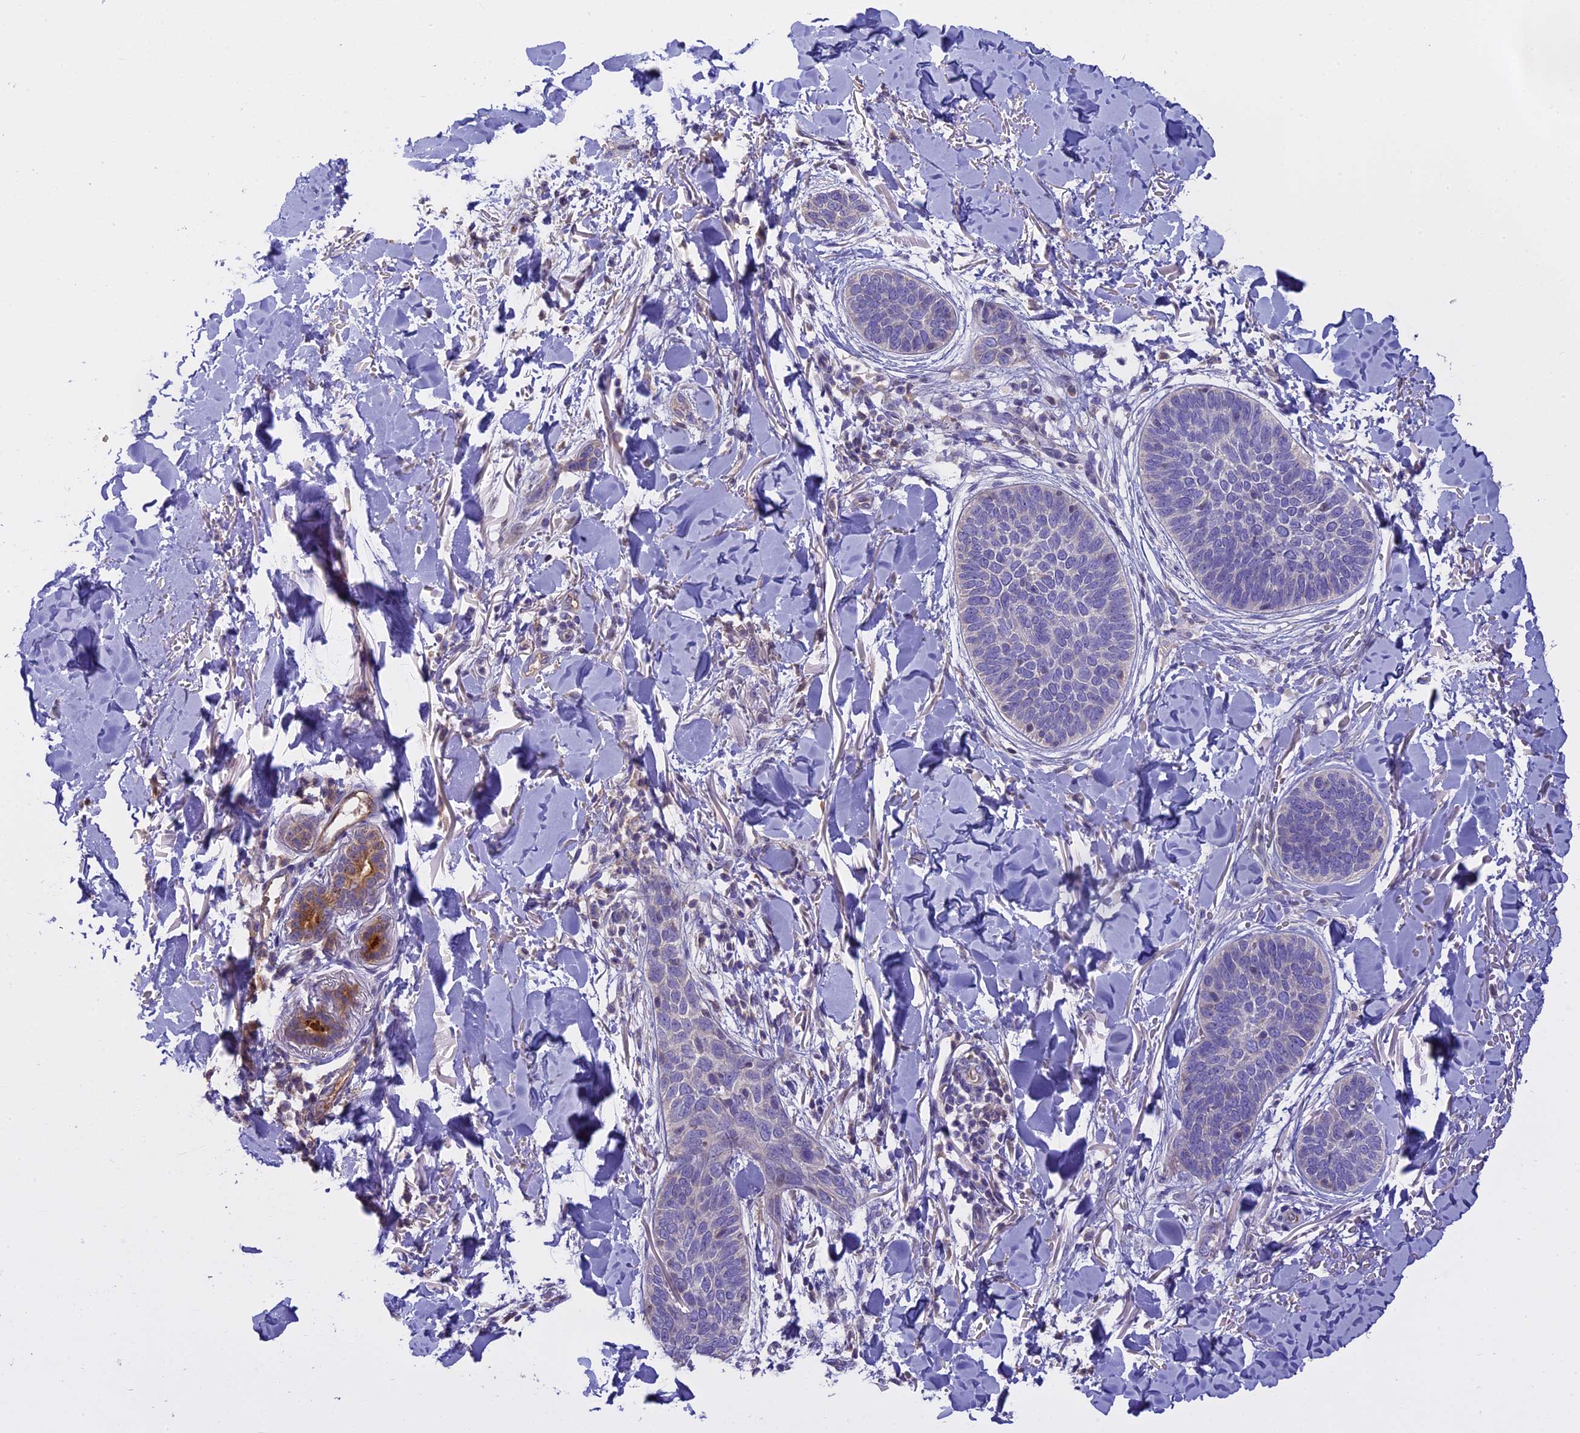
{"staining": {"intensity": "negative", "quantity": "none", "location": "none"}, "tissue": "skin cancer", "cell_type": "Tumor cells", "image_type": "cancer", "snomed": [{"axis": "morphology", "description": "Basal cell carcinoma"}, {"axis": "topography", "description": "Skin"}], "caption": "This is a image of immunohistochemistry (IHC) staining of skin cancer (basal cell carcinoma), which shows no positivity in tumor cells.", "gene": "WFDC2", "patient": {"sex": "male", "age": 85}}